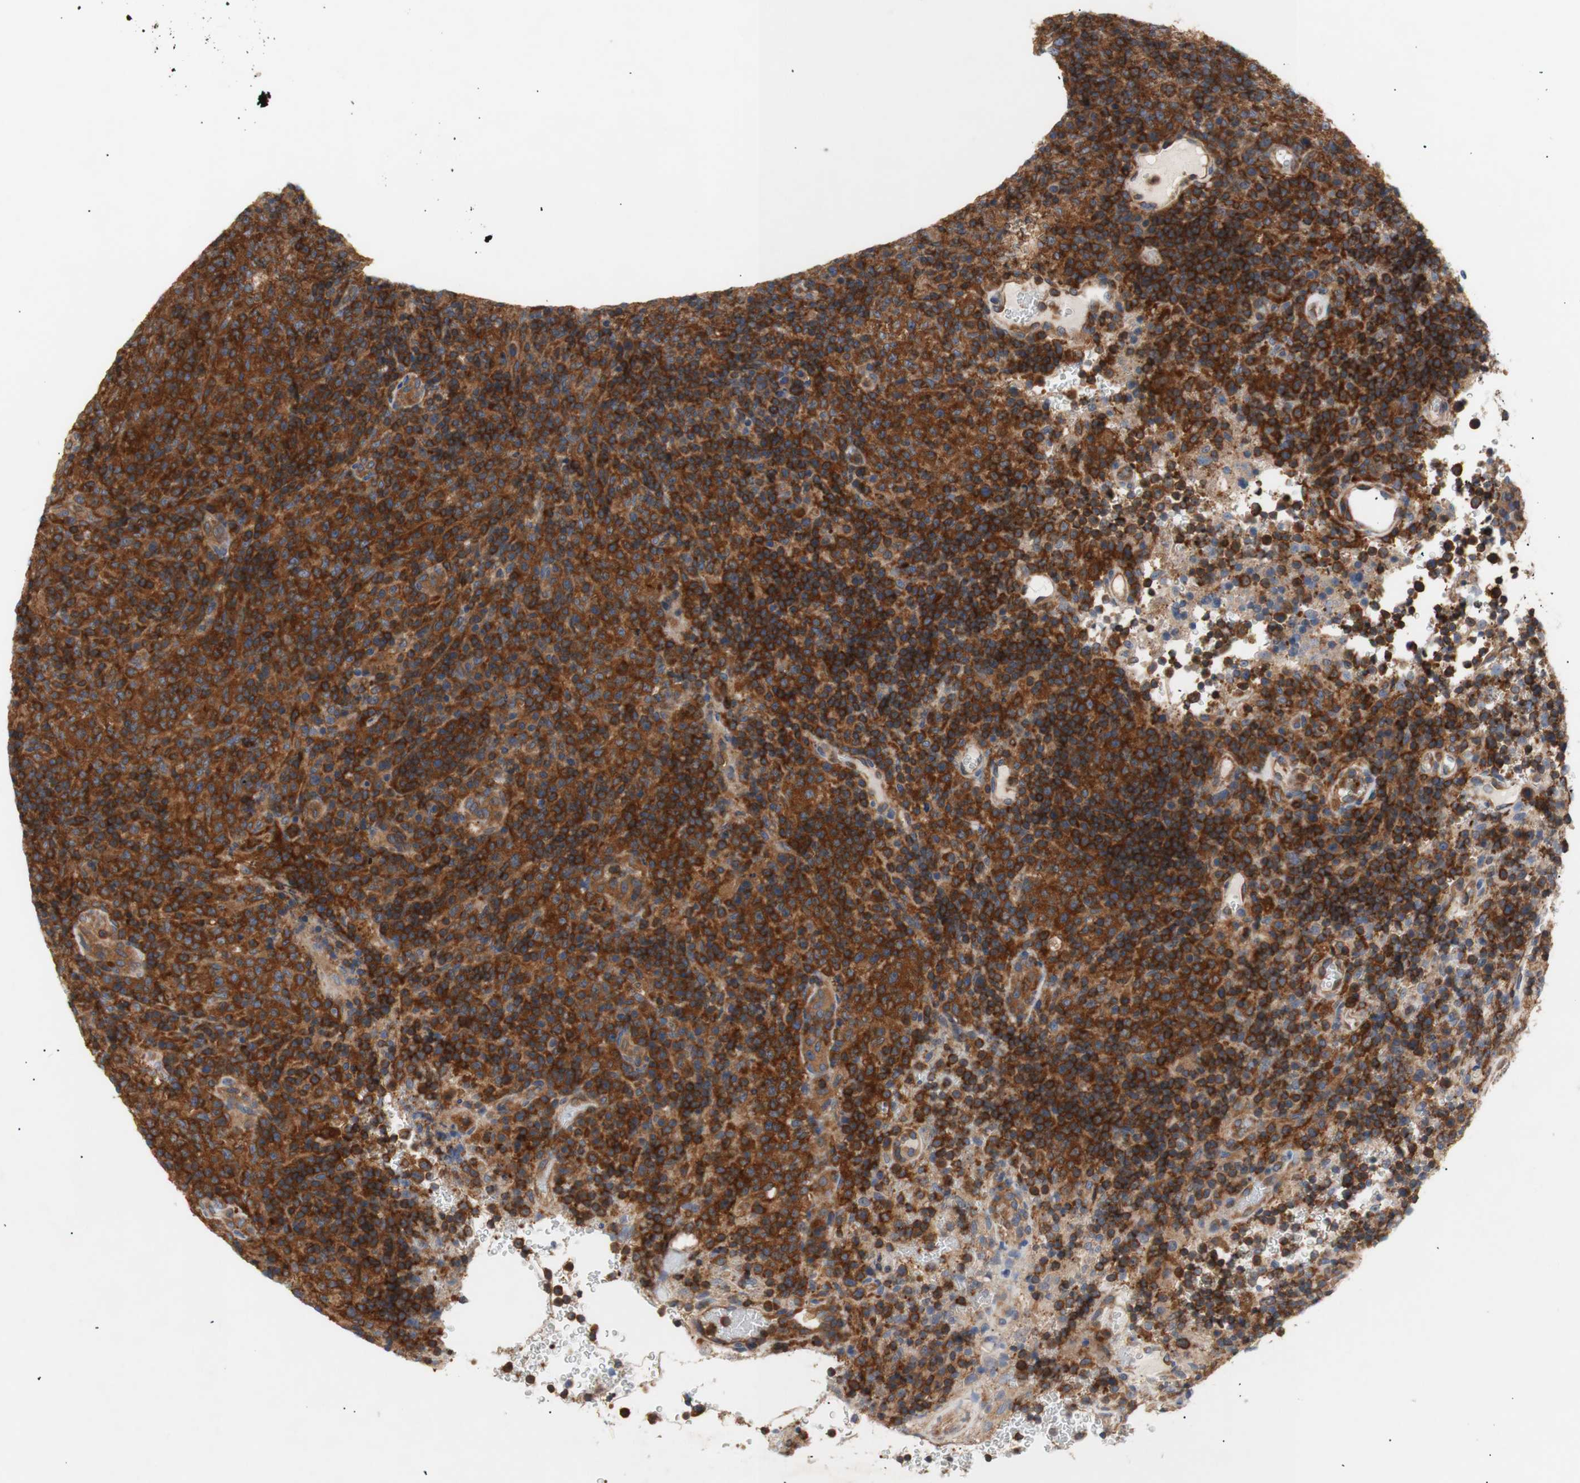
{"staining": {"intensity": "strong", "quantity": ">75%", "location": "cytoplasmic/membranous"}, "tissue": "lymphoma", "cell_type": "Tumor cells", "image_type": "cancer", "snomed": [{"axis": "morphology", "description": "Malignant lymphoma, non-Hodgkin's type, High grade"}, {"axis": "topography", "description": "Lymph node"}], "caption": "DAB (3,3'-diaminobenzidine) immunohistochemical staining of human high-grade malignant lymphoma, non-Hodgkin's type exhibits strong cytoplasmic/membranous protein positivity in about >75% of tumor cells.", "gene": "IKBKG", "patient": {"sex": "female", "age": 76}}